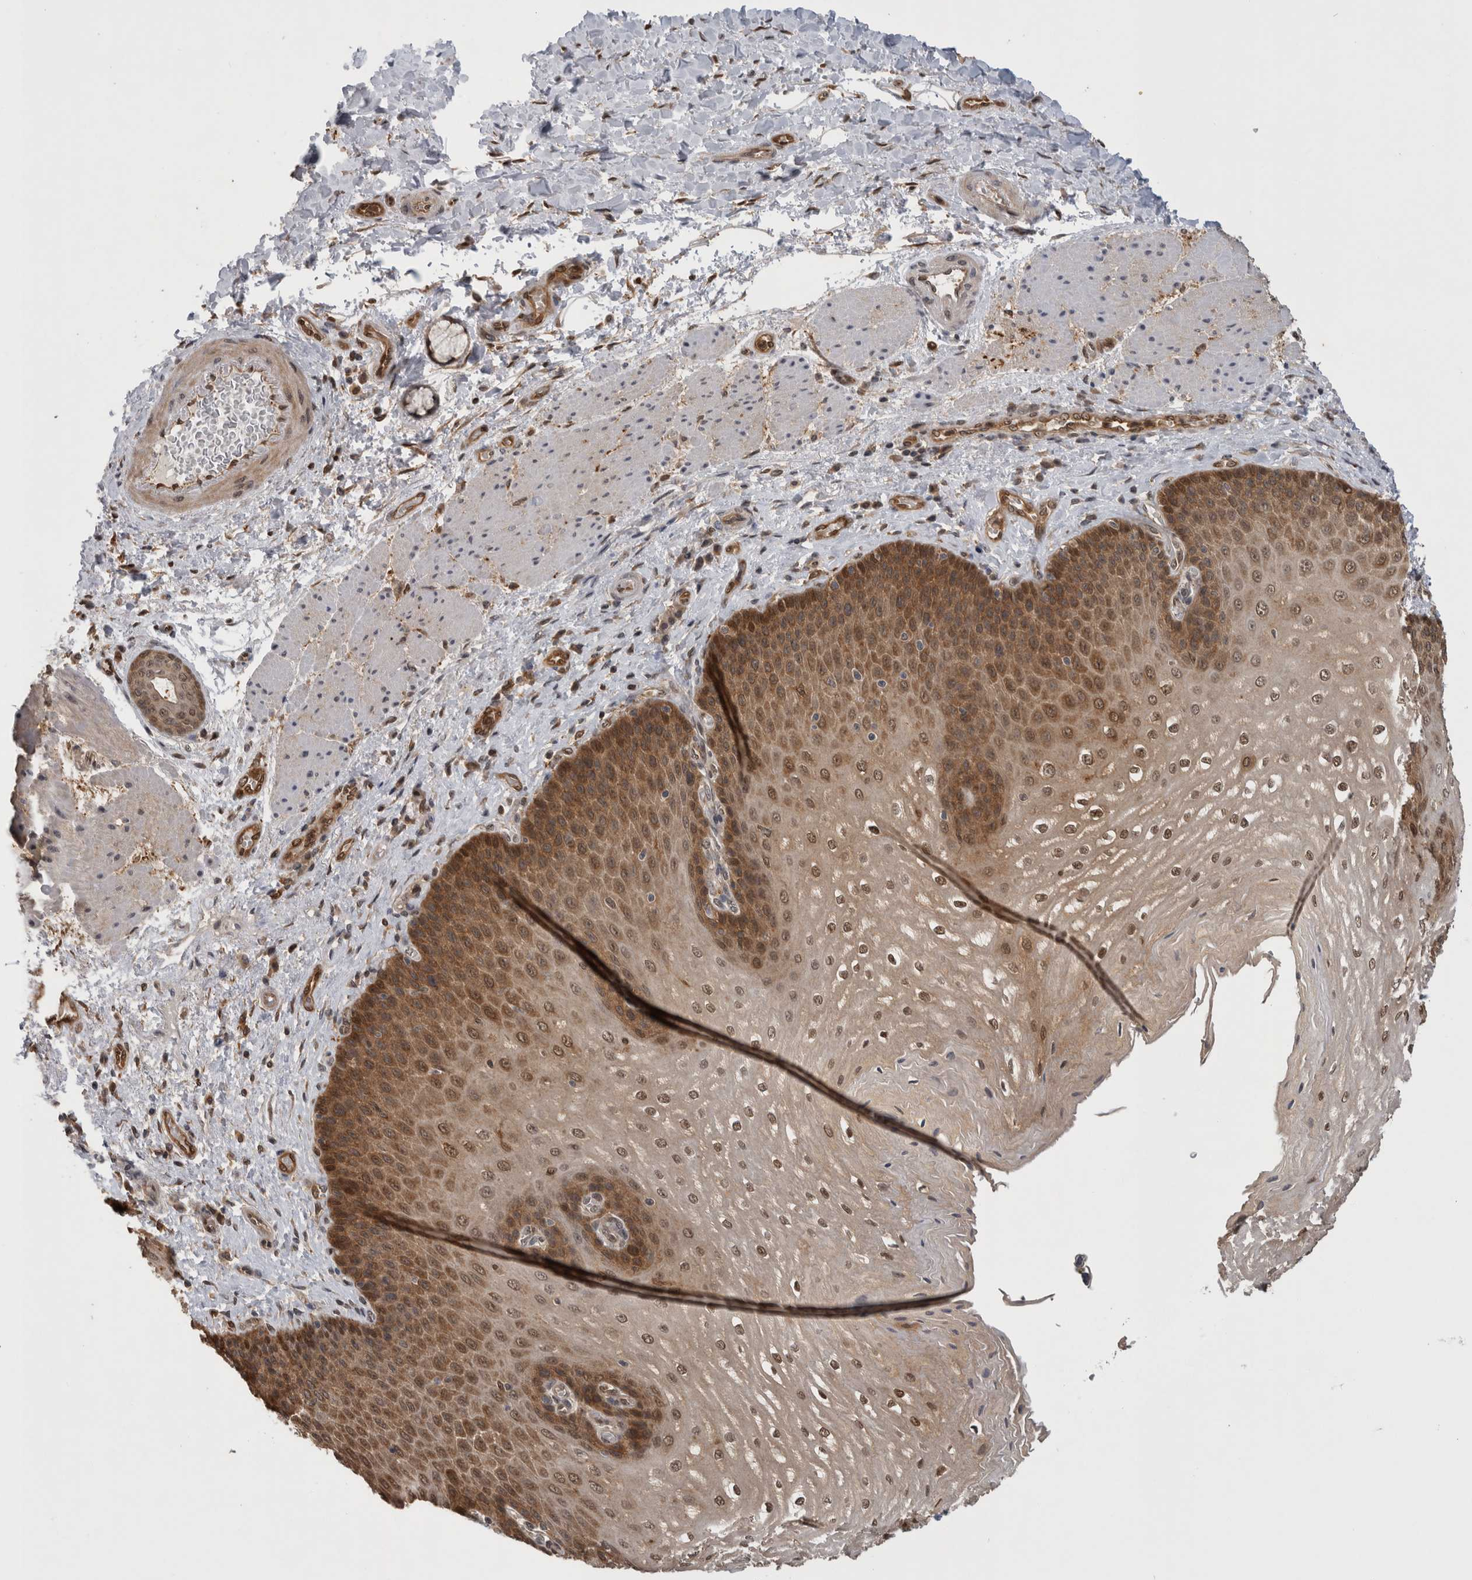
{"staining": {"intensity": "moderate", "quantity": ">75%", "location": "cytoplasmic/membranous,nuclear"}, "tissue": "esophagus", "cell_type": "Squamous epithelial cells", "image_type": "normal", "snomed": [{"axis": "morphology", "description": "Normal tissue, NOS"}, {"axis": "topography", "description": "Esophagus"}], "caption": "Moderate cytoplasmic/membranous,nuclear positivity for a protein is appreciated in about >75% of squamous epithelial cells of unremarkable esophagus using immunohistochemistry (IHC).", "gene": "ASTN2", "patient": {"sex": "male", "age": 54}}